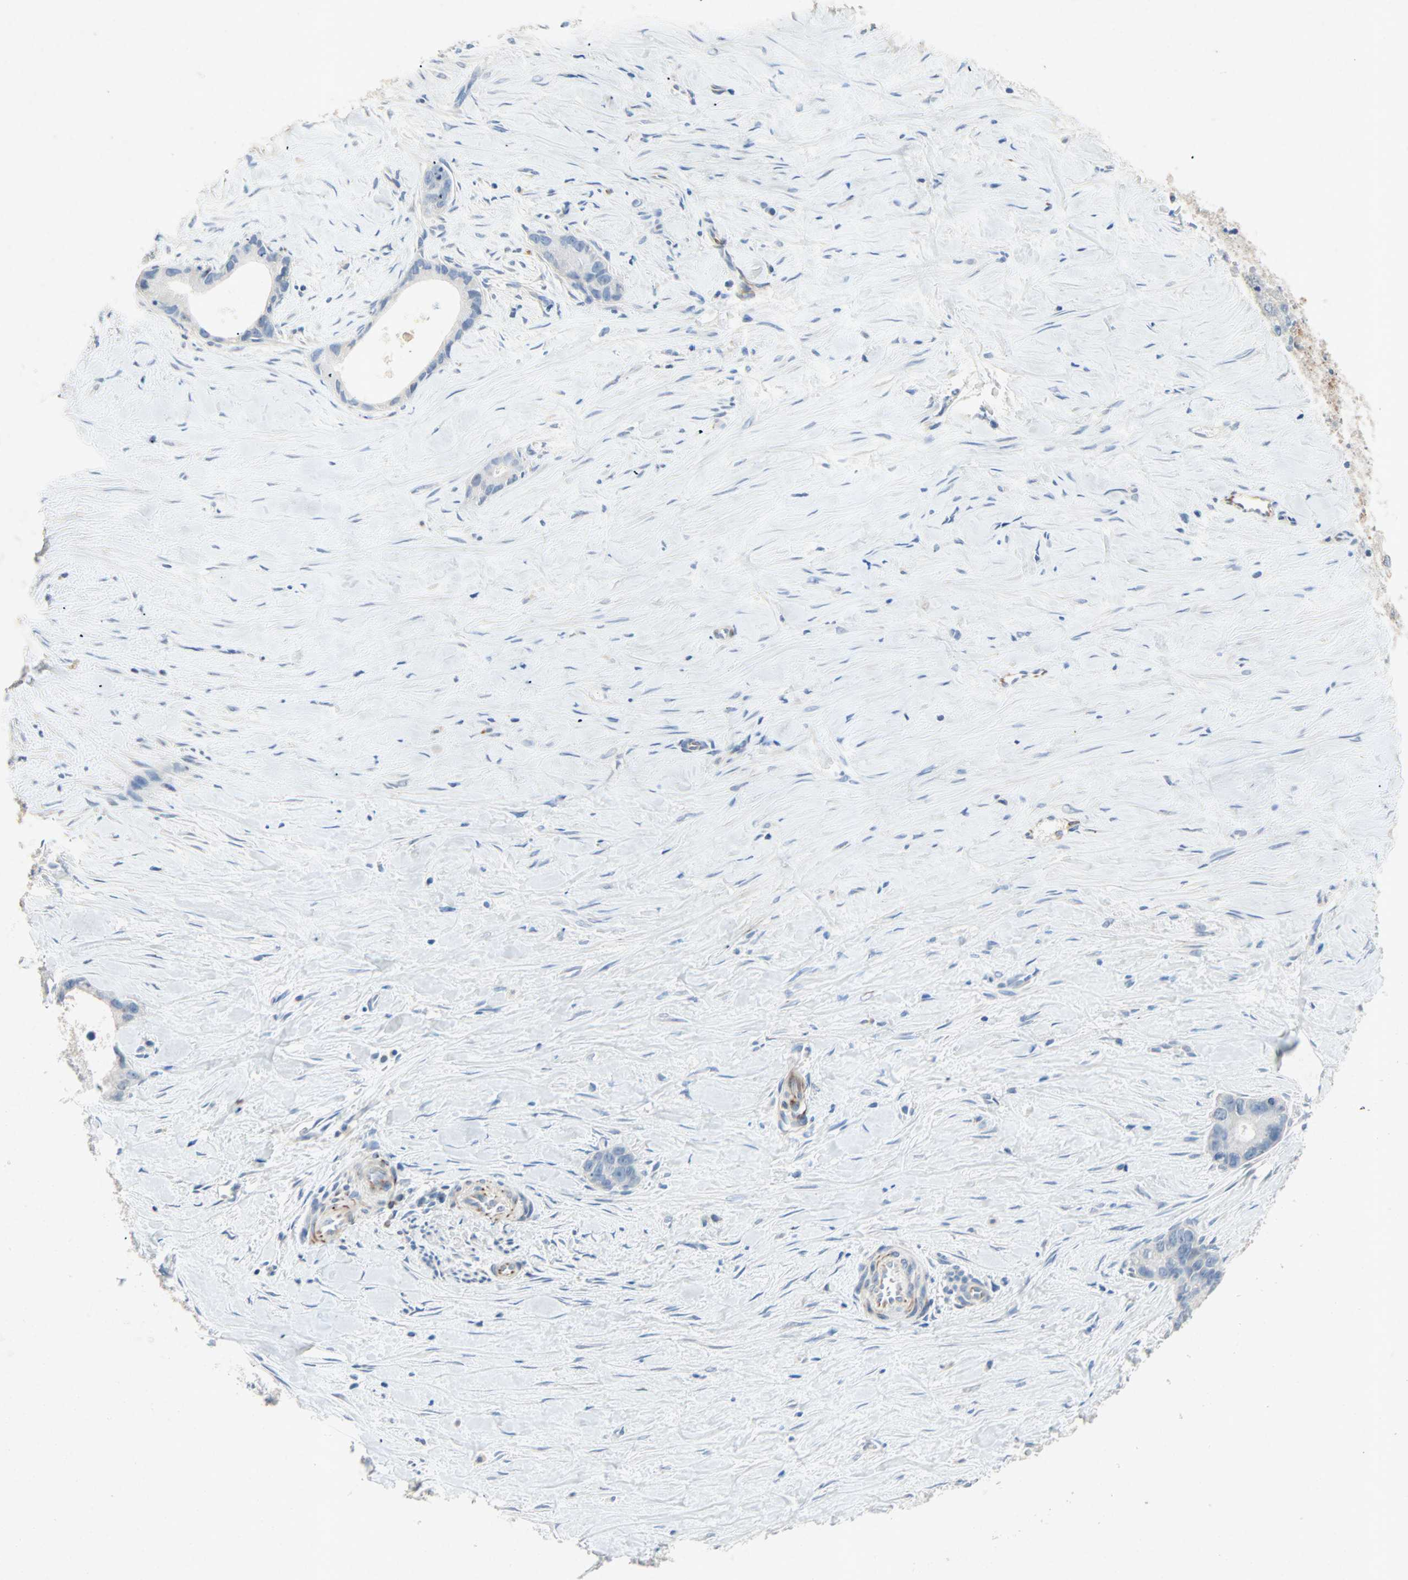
{"staining": {"intensity": "negative", "quantity": "none", "location": "none"}, "tissue": "liver cancer", "cell_type": "Tumor cells", "image_type": "cancer", "snomed": [{"axis": "morphology", "description": "Cholangiocarcinoma"}, {"axis": "topography", "description": "Liver"}], "caption": "Tumor cells show no significant protein staining in liver cholangiocarcinoma.", "gene": "PCDHB2", "patient": {"sex": "female", "age": 55}}